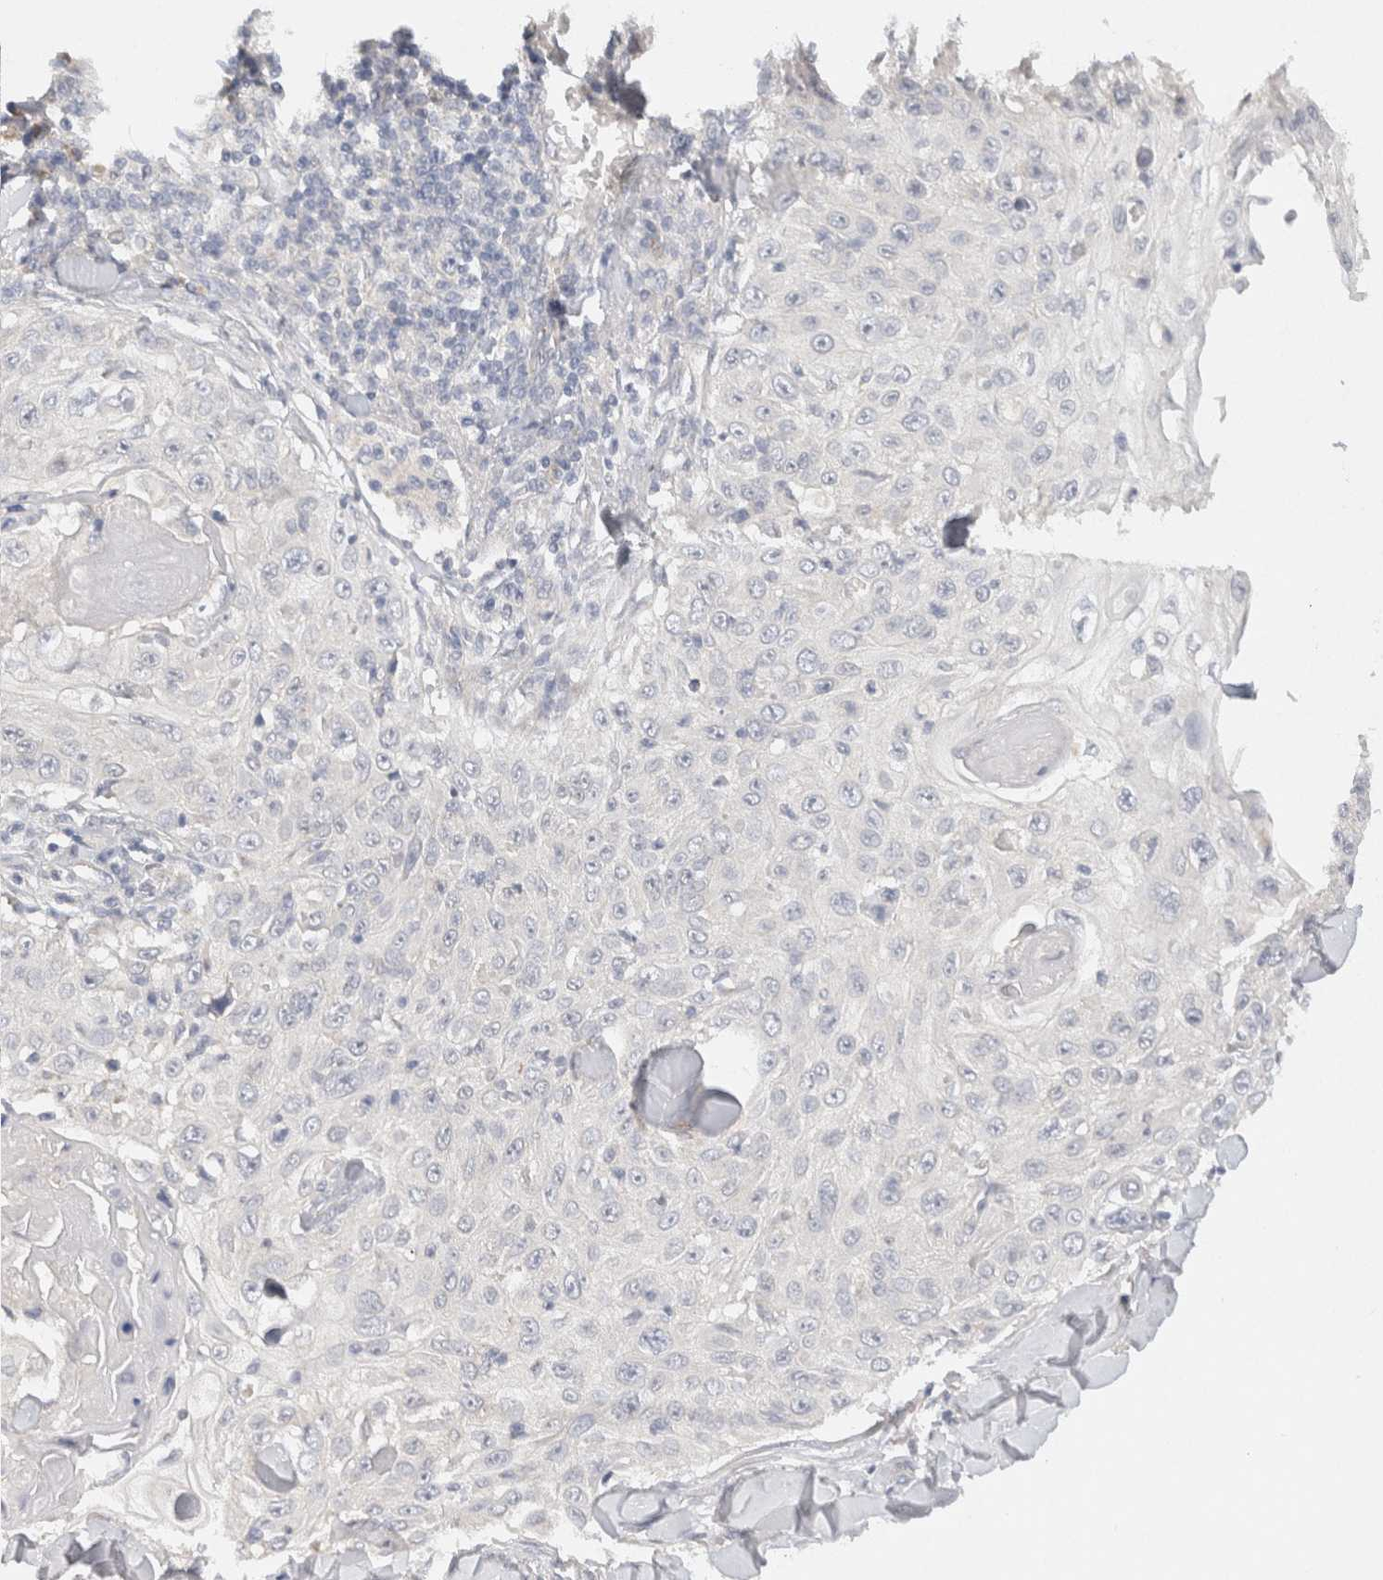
{"staining": {"intensity": "negative", "quantity": "none", "location": "none"}, "tissue": "skin cancer", "cell_type": "Tumor cells", "image_type": "cancer", "snomed": [{"axis": "morphology", "description": "Squamous cell carcinoma, NOS"}, {"axis": "topography", "description": "Skin"}], "caption": "There is no significant expression in tumor cells of skin cancer. The staining is performed using DAB (3,3'-diaminobenzidine) brown chromogen with nuclei counter-stained in using hematoxylin.", "gene": "CHRM4", "patient": {"sex": "male", "age": 86}}